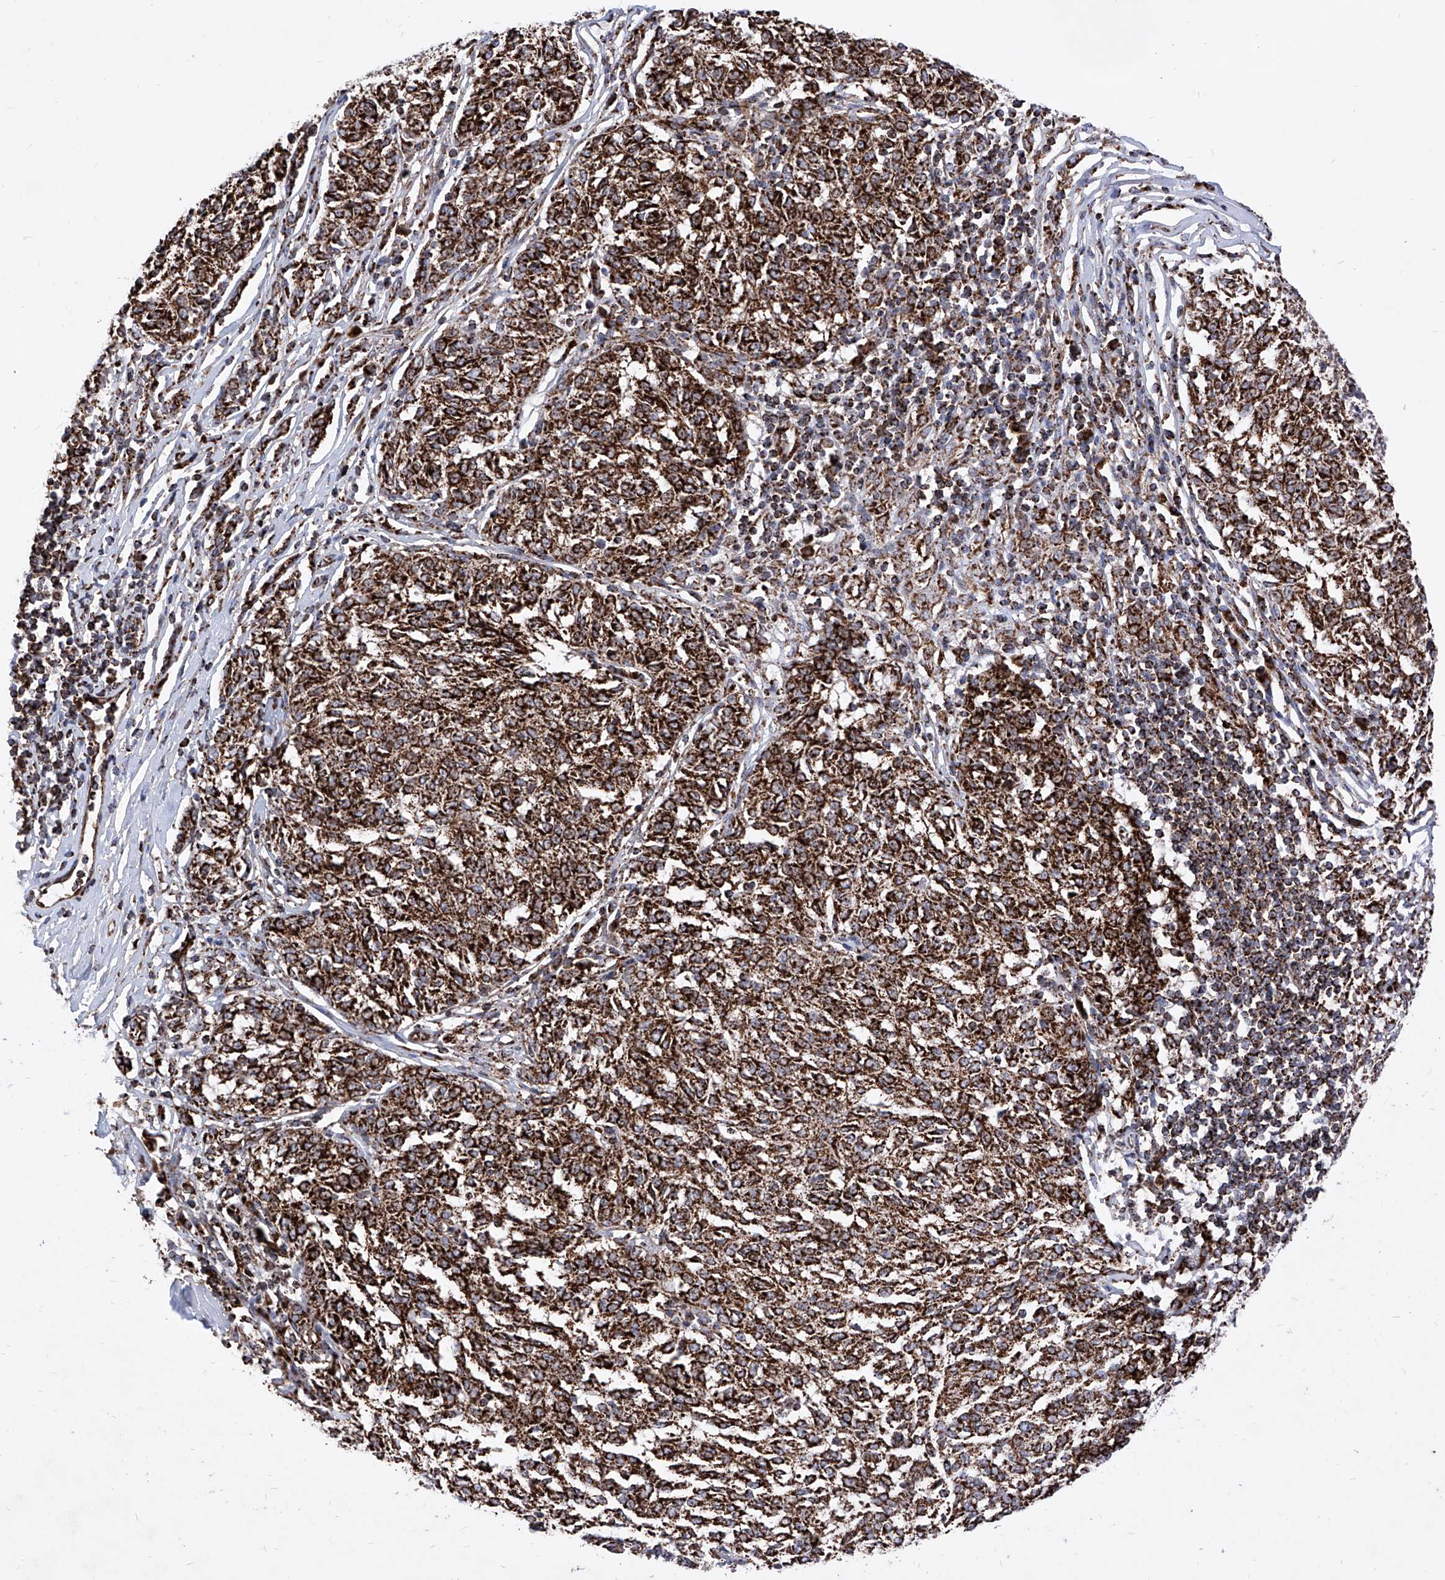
{"staining": {"intensity": "strong", "quantity": ">75%", "location": "cytoplasmic/membranous"}, "tissue": "melanoma", "cell_type": "Tumor cells", "image_type": "cancer", "snomed": [{"axis": "morphology", "description": "Malignant melanoma, NOS"}, {"axis": "topography", "description": "Skin"}], "caption": "Human melanoma stained with a brown dye shows strong cytoplasmic/membranous positive staining in approximately >75% of tumor cells.", "gene": "SEMA6A", "patient": {"sex": "female", "age": 72}}